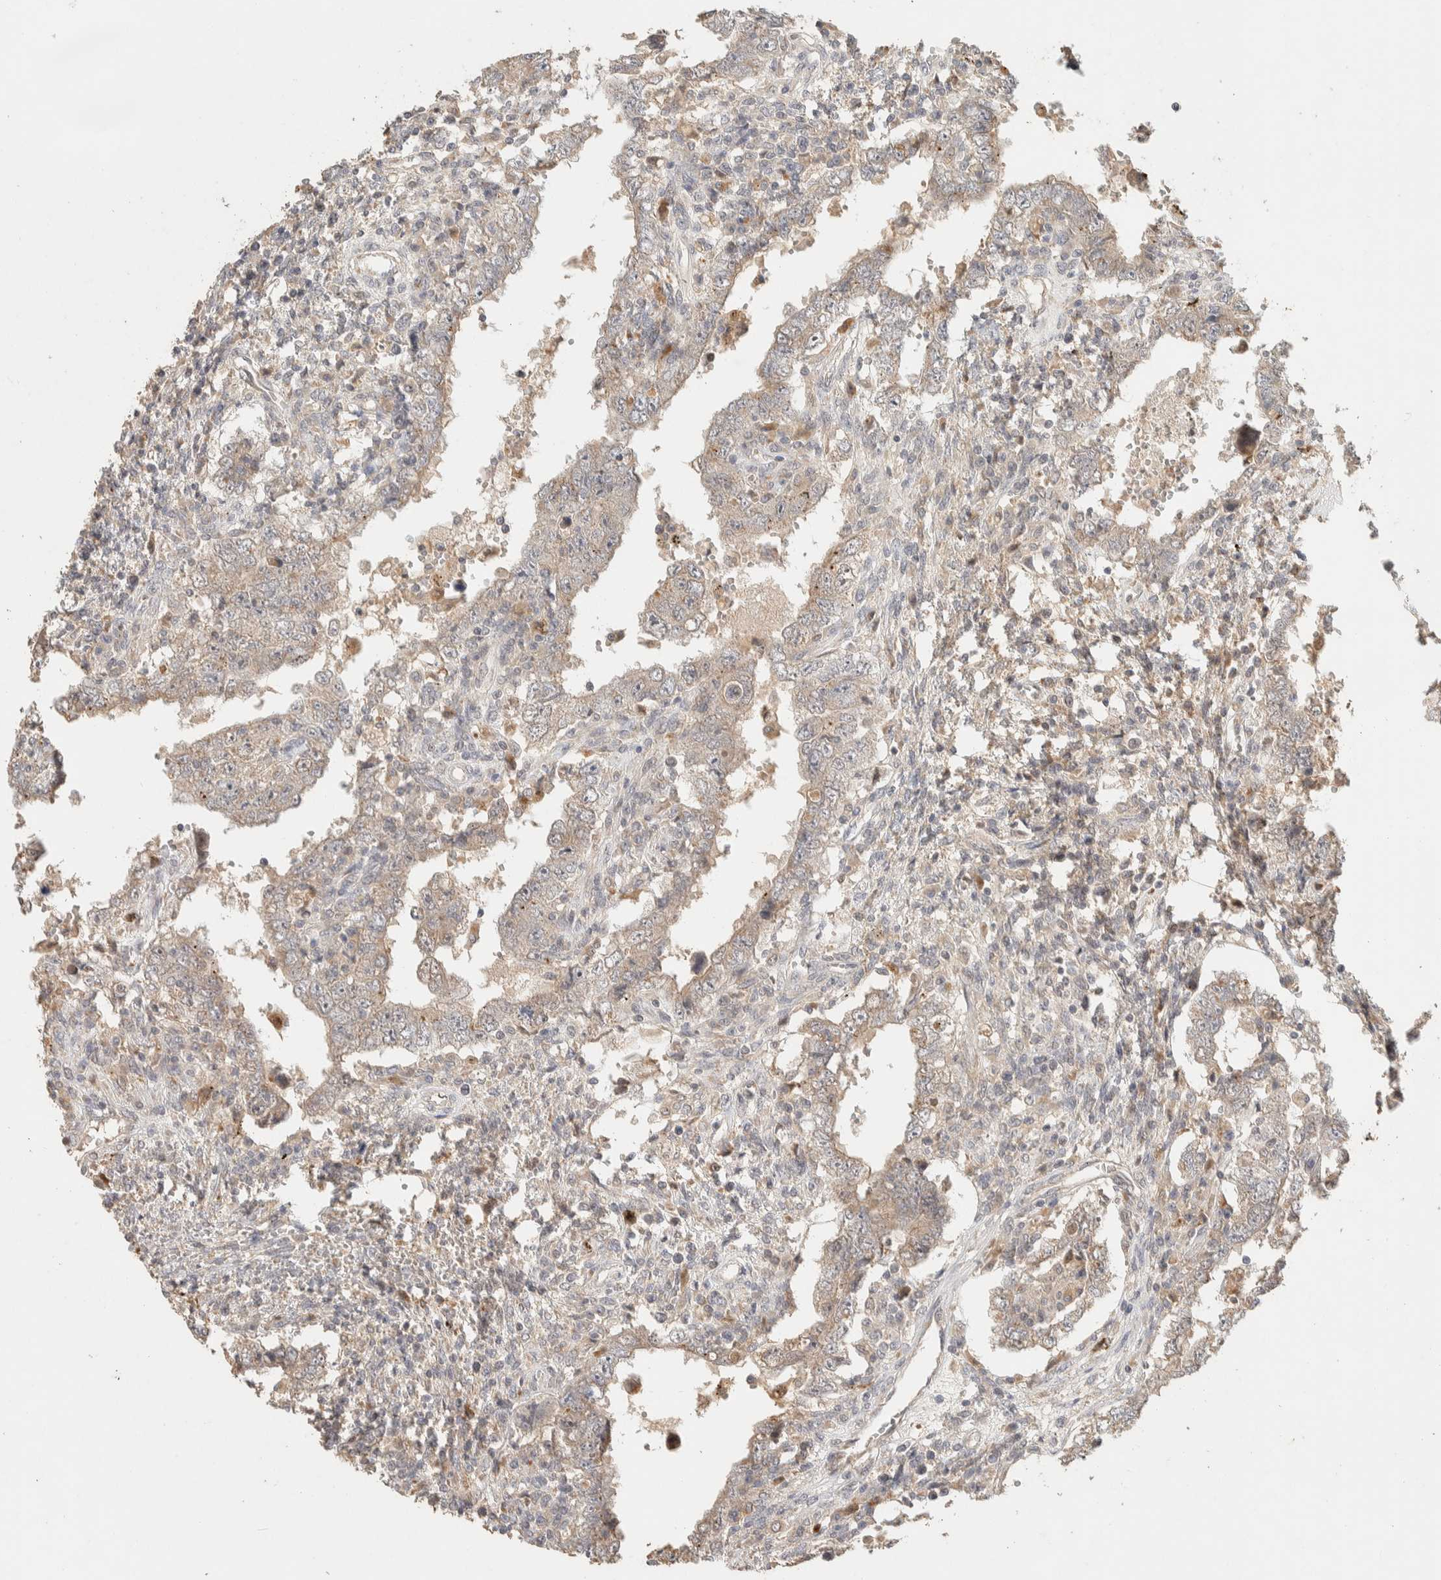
{"staining": {"intensity": "weak", "quantity": "<25%", "location": "cytoplasmic/membranous"}, "tissue": "testis cancer", "cell_type": "Tumor cells", "image_type": "cancer", "snomed": [{"axis": "morphology", "description": "Carcinoma, Embryonal, NOS"}, {"axis": "topography", "description": "Testis"}], "caption": "A high-resolution image shows immunohistochemistry (IHC) staining of testis embryonal carcinoma, which demonstrates no significant expression in tumor cells.", "gene": "ITPA", "patient": {"sex": "male", "age": 26}}